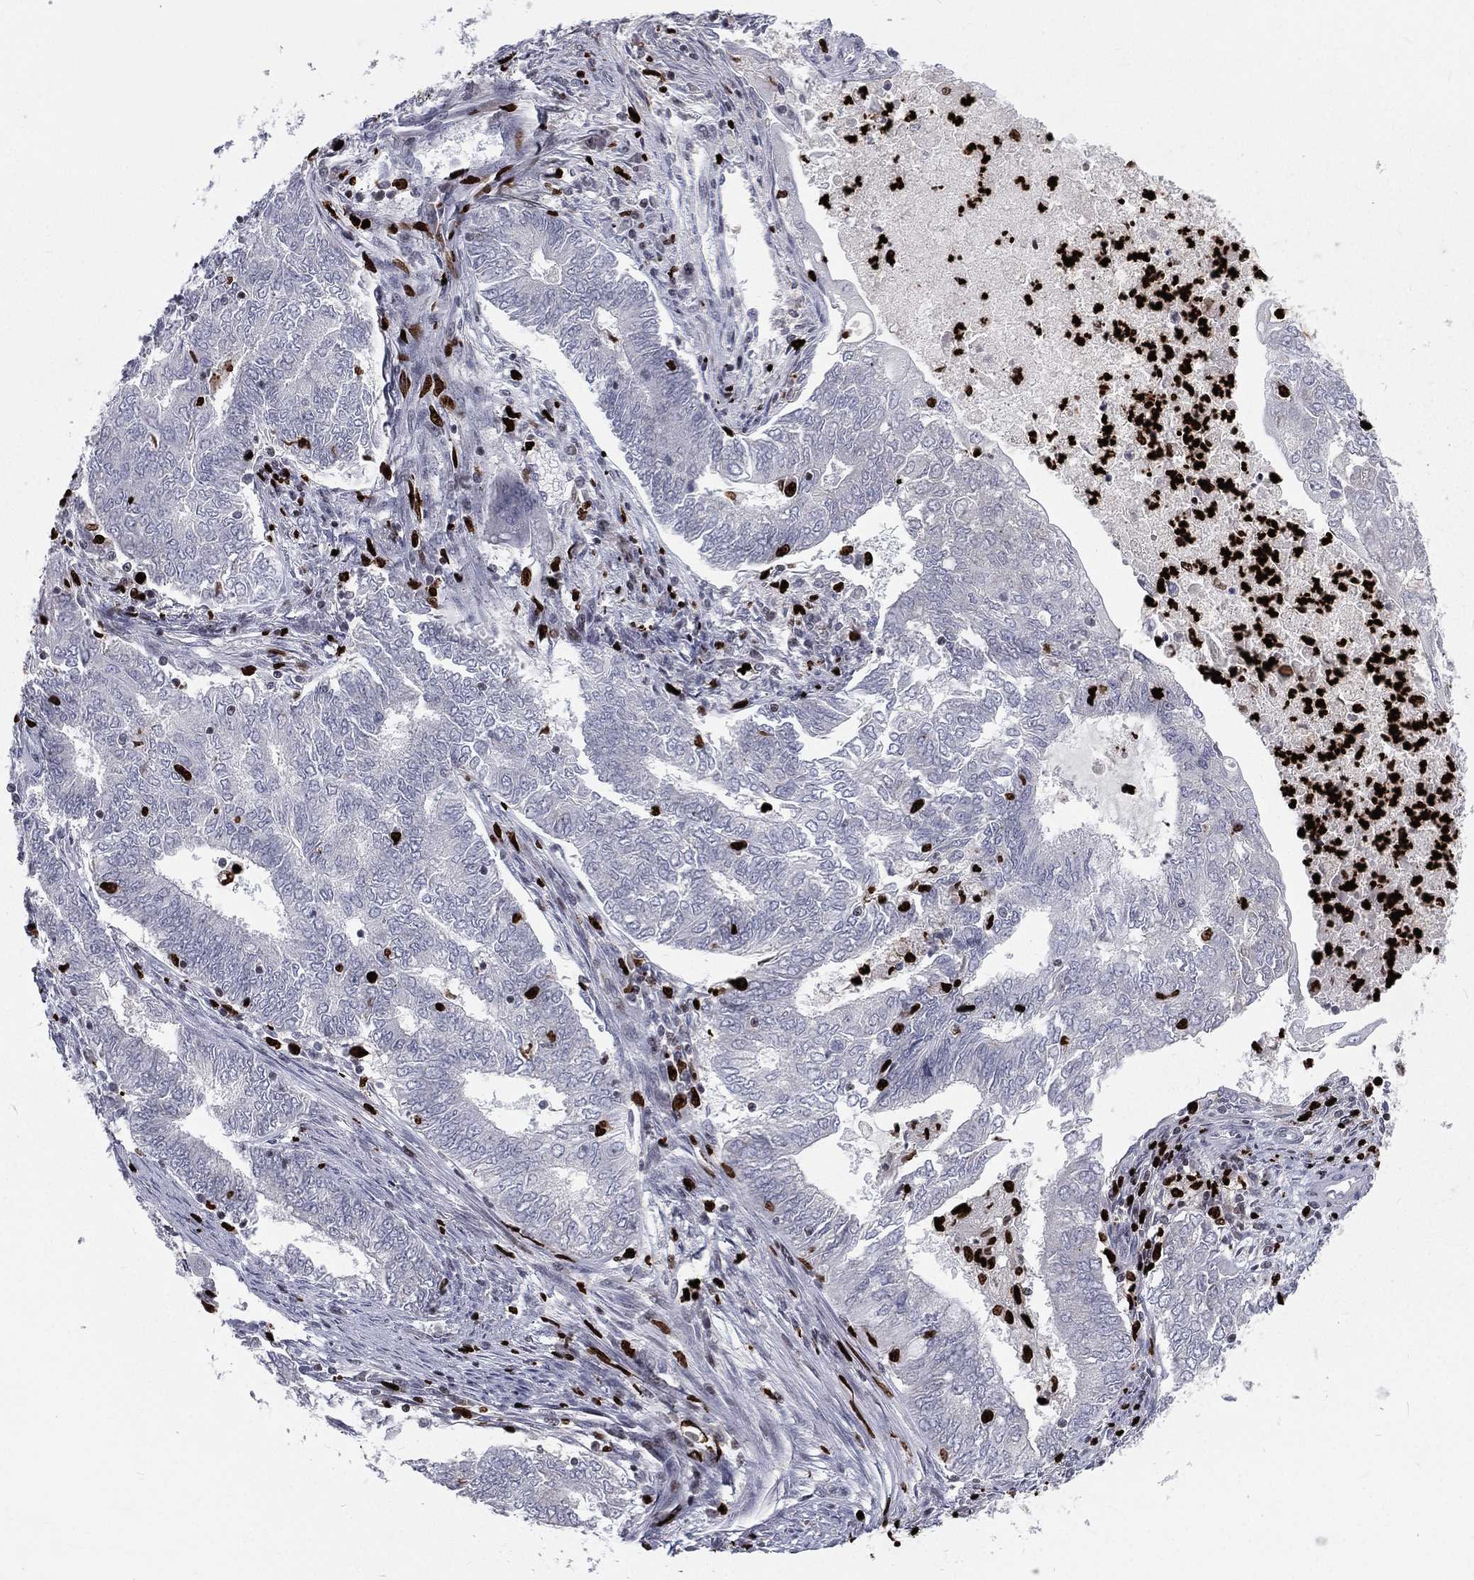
{"staining": {"intensity": "negative", "quantity": "none", "location": "none"}, "tissue": "endometrial cancer", "cell_type": "Tumor cells", "image_type": "cancer", "snomed": [{"axis": "morphology", "description": "Adenocarcinoma, NOS"}, {"axis": "topography", "description": "Endometrium"}], "caption": "Immunohistochemistry (IHC) histopathology image of human endometrial cancer stained for a protein (brown), which exhibits no expression in tumor cells.", "gene": "MNDA", "patient": {"sex": "female", "age": 62}}